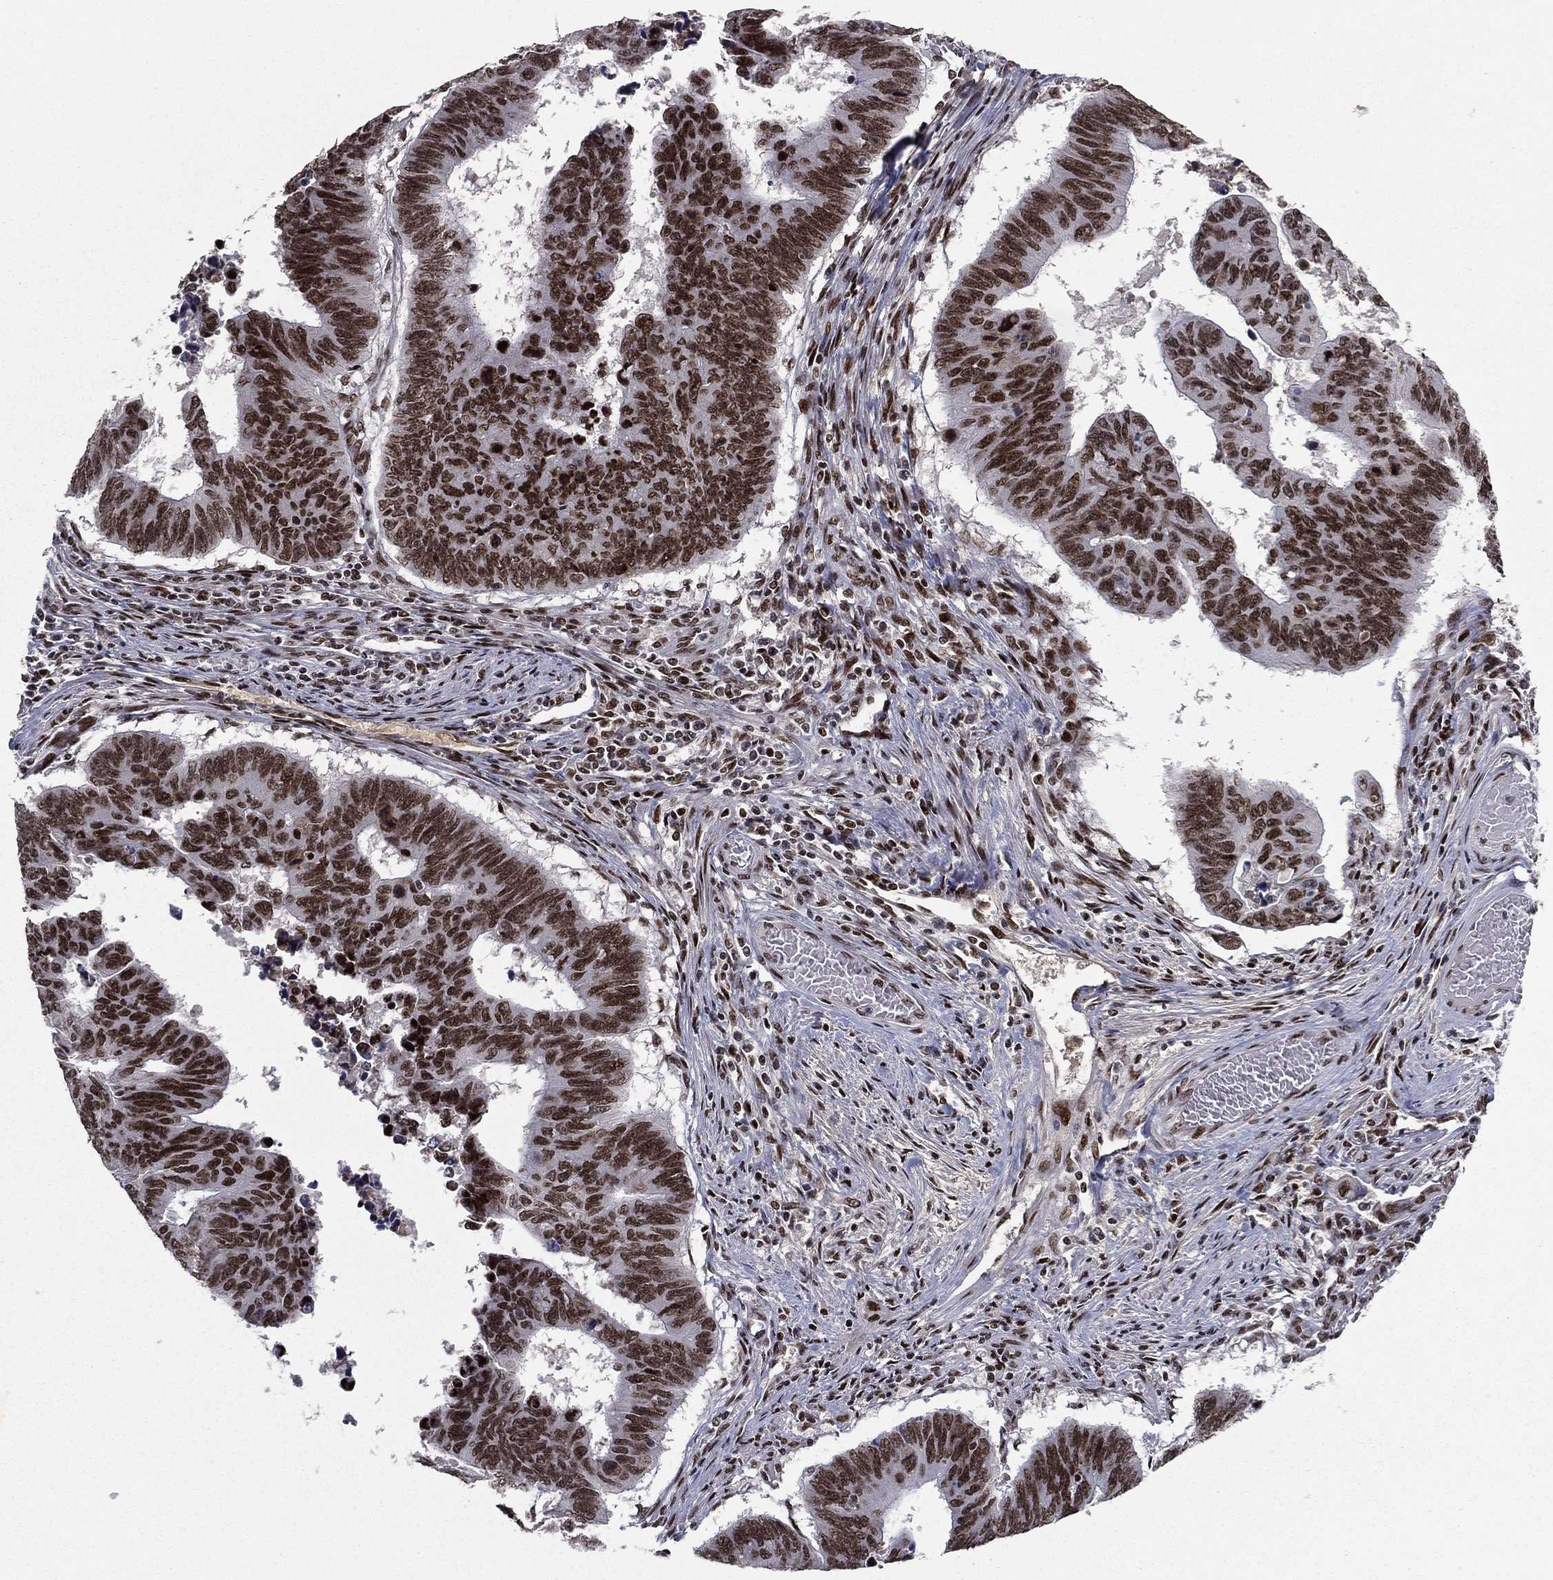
{"staining": {"intensity": "strong", "quantity": ">75%", "location": "nuclear"}, "tissue": "colorectal cancer", "cell_type": "Tumor cells", "image_type": "cancer", "snomed": [{"axis": "morphology", "description": "Adenocarcinoma, NOS"}, {"axis": "topography", "description": "Rectum"}], "caption": "Approximately >75% of tumor cells in human colorectal cancer display strong nuclear protein expression as visualized by brown immunohistochemical staining.", "gene": "RTF1", "patient": {"sex": "female", "age": 85}}